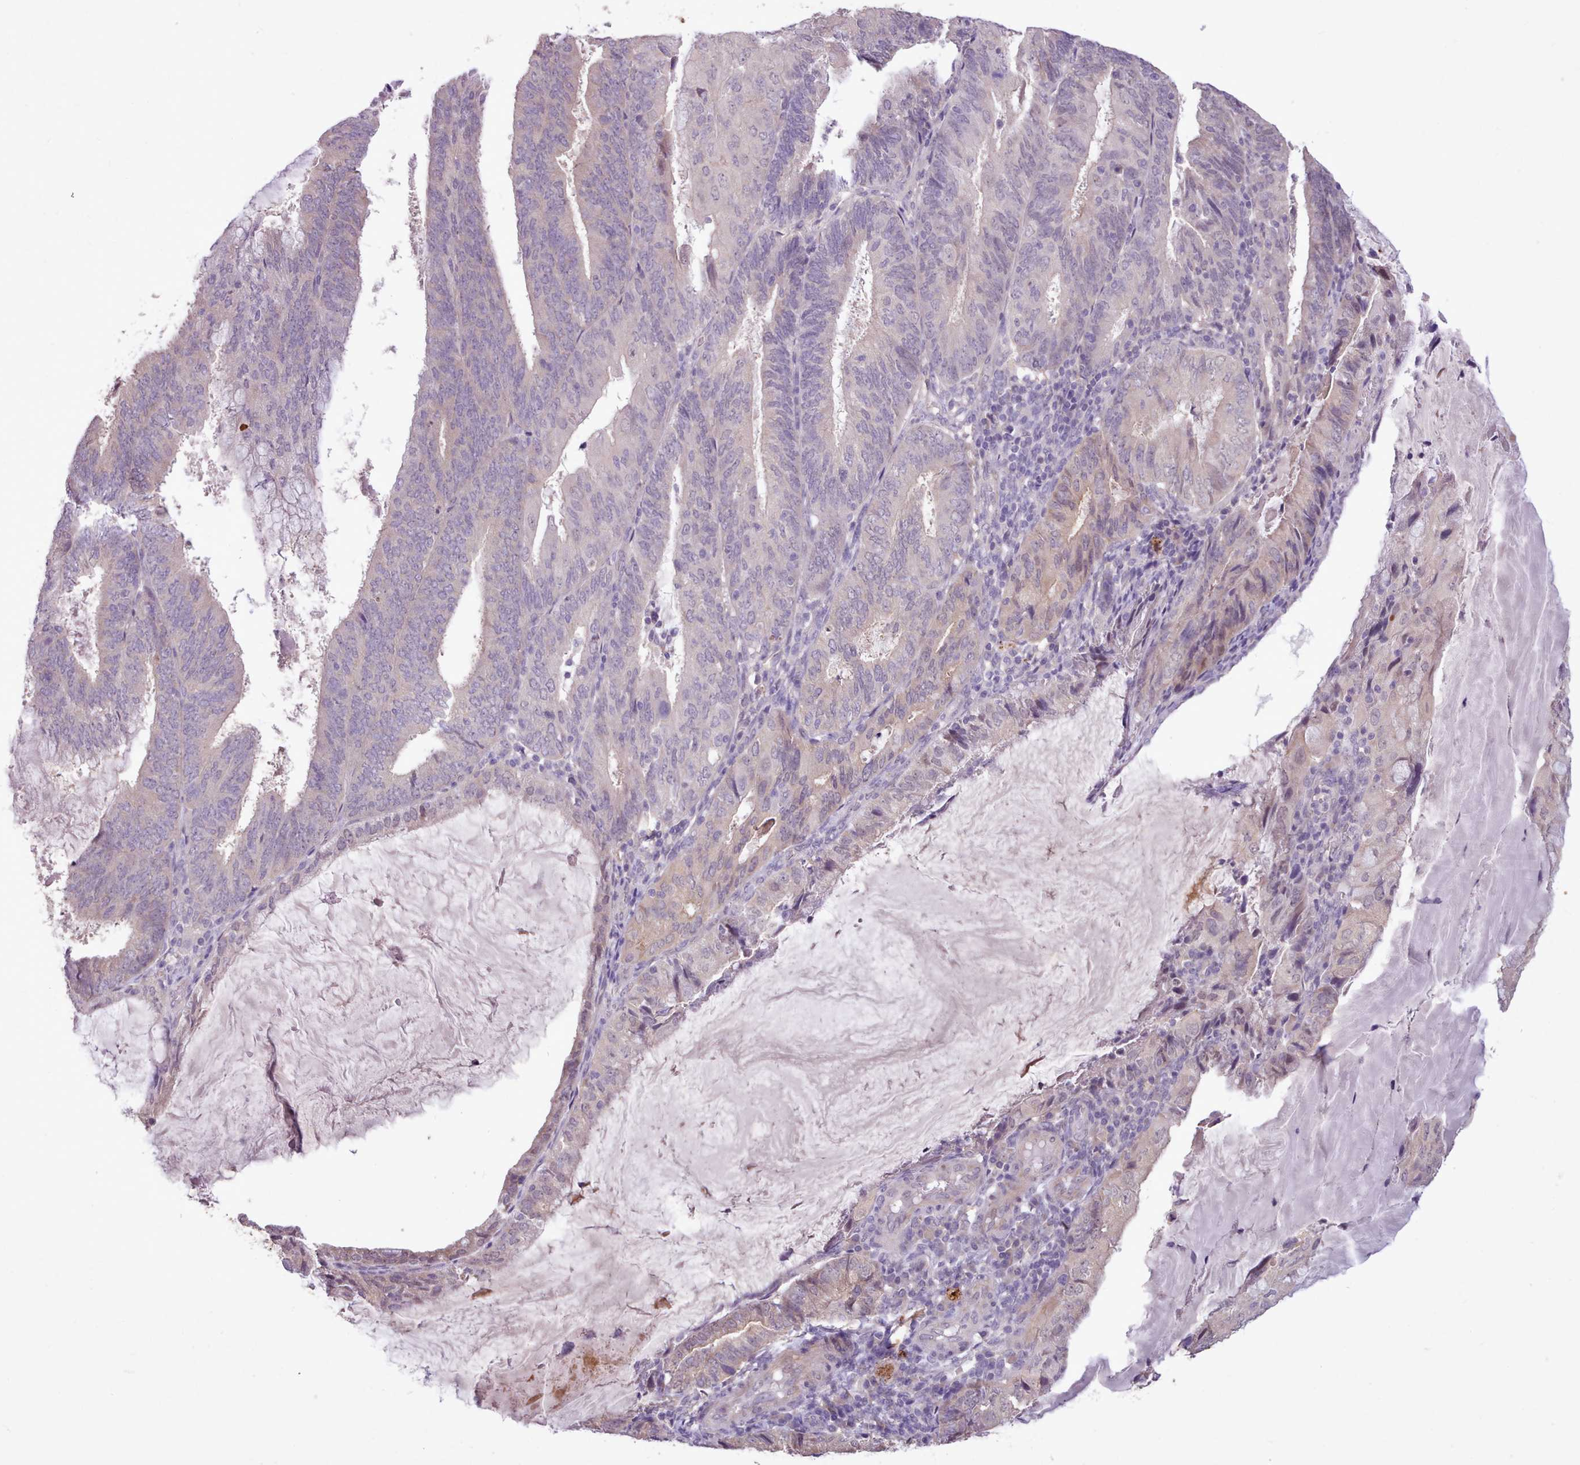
{"staining": {"intensity": "weak", "quantity": "<25%", "location": "cytoplasmic/membranous"}, "tissue": "endometrial cancer", "cell_type": "Tumor cells", "image_type": "cancer", "snomed": [{"axis": "morphology", "description": "Adenocarcinoma, NOS"}, {"axis": "topography", "description": "Endometrium"}], "caption": "Immunohistochemistry micrograph of neoplastic tissue: endometrial adenocarcinoma stained with DAB (3,3'-diaminobenzidine) shows no significant protein expression in tumor cells. (Immunohistochemistry, brightfield microscopy, high magnification).", "gene": "ZNF607", "patient": {"sex": "female", "age": 81}}